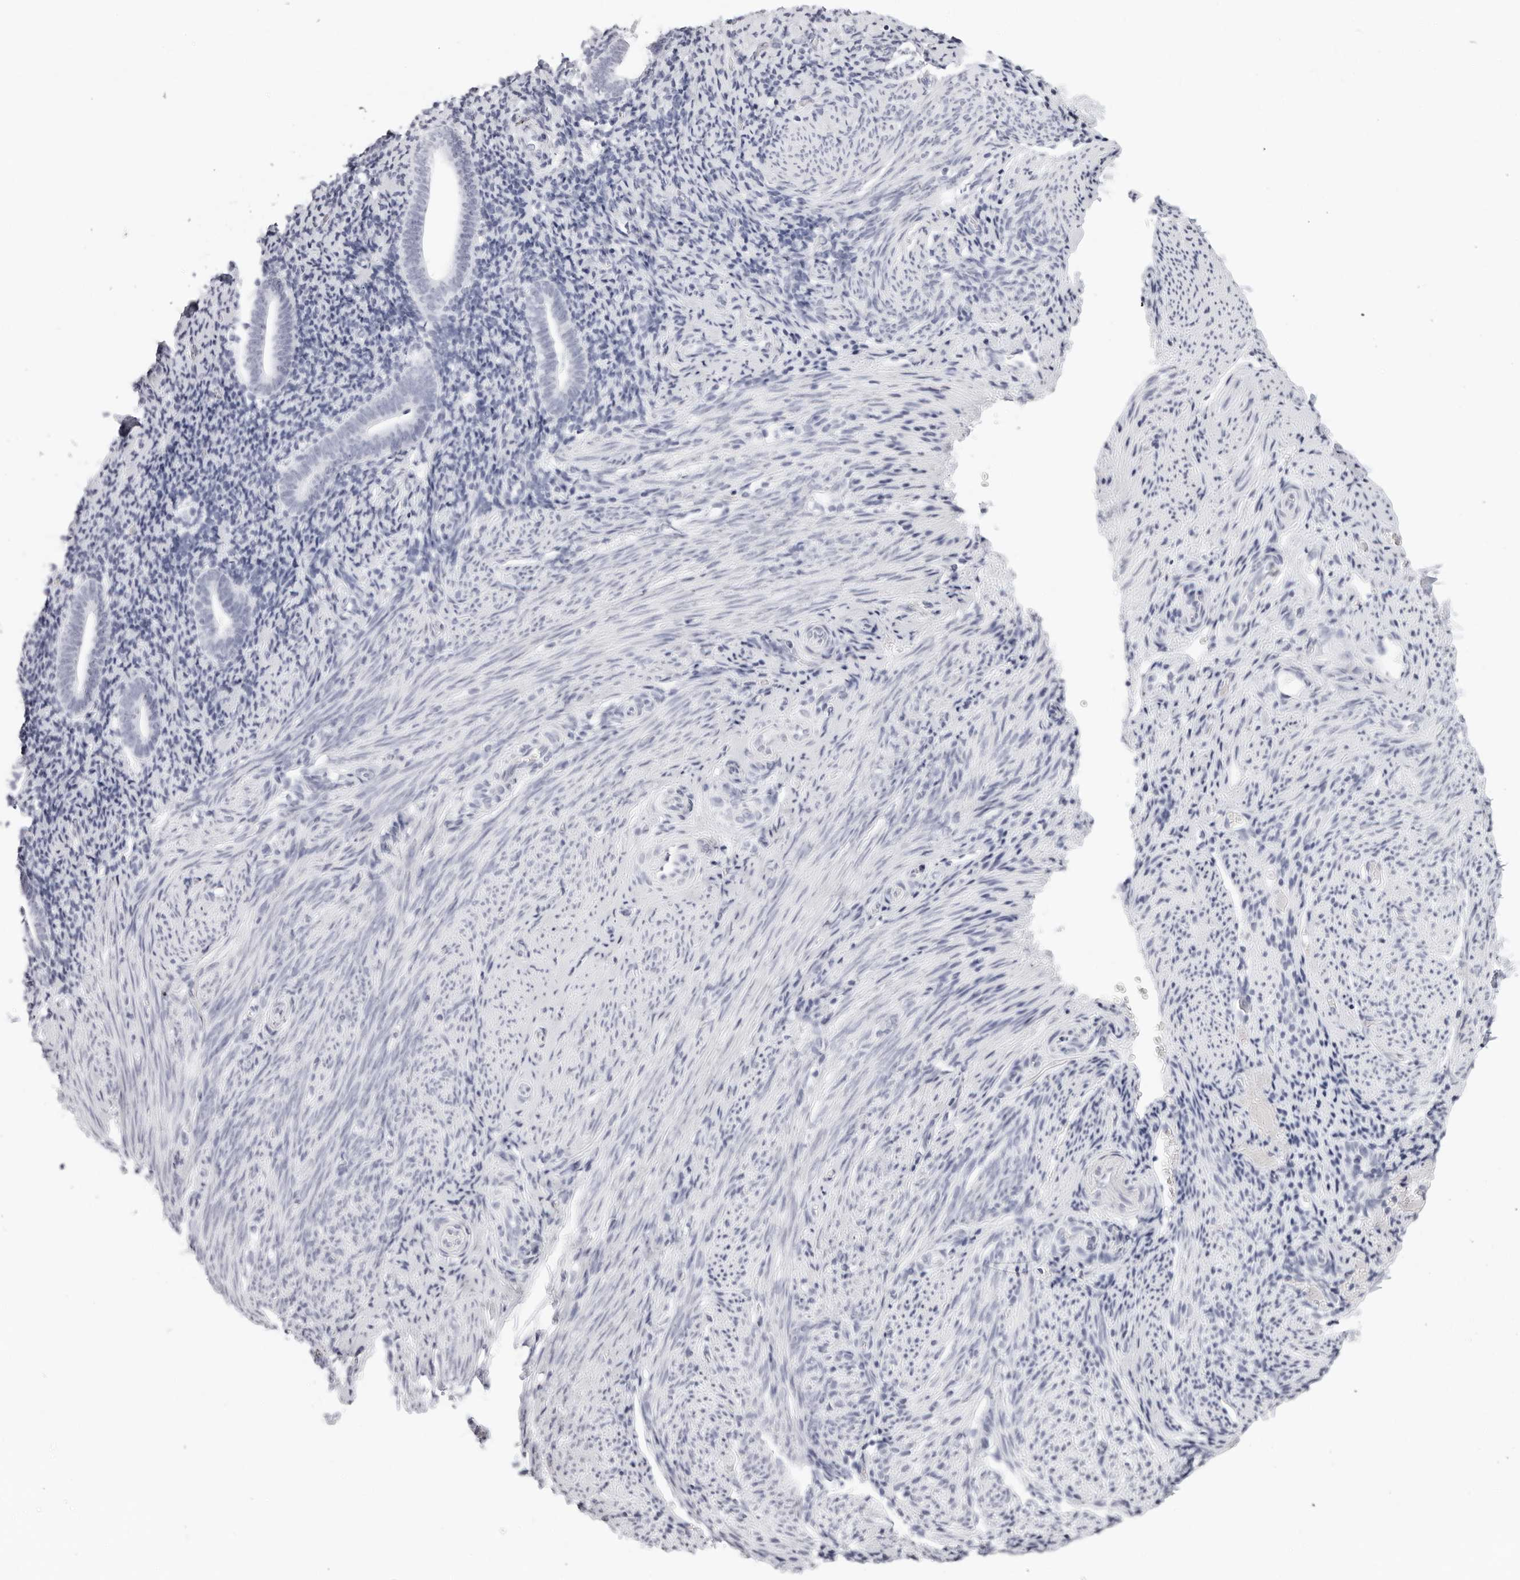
{"staining": {"intensity": "negative", "quantity": "none", "location": "none"}, "tissue": "endometrium", "cell_type": "Cells in endometrial stroma", "image_type": "normal", "snomed": [{"axis": "morphology", "description": "Normal tissue, NOS"}, {"axis": "topography", "description": "Endometrium"}], "caption": "Histopathology image shows no significant protein staining in cells in endometrial stroma of normal endometrium.", "gene": "AGMAT", "patient": {"sex": "female", "age": 51}}